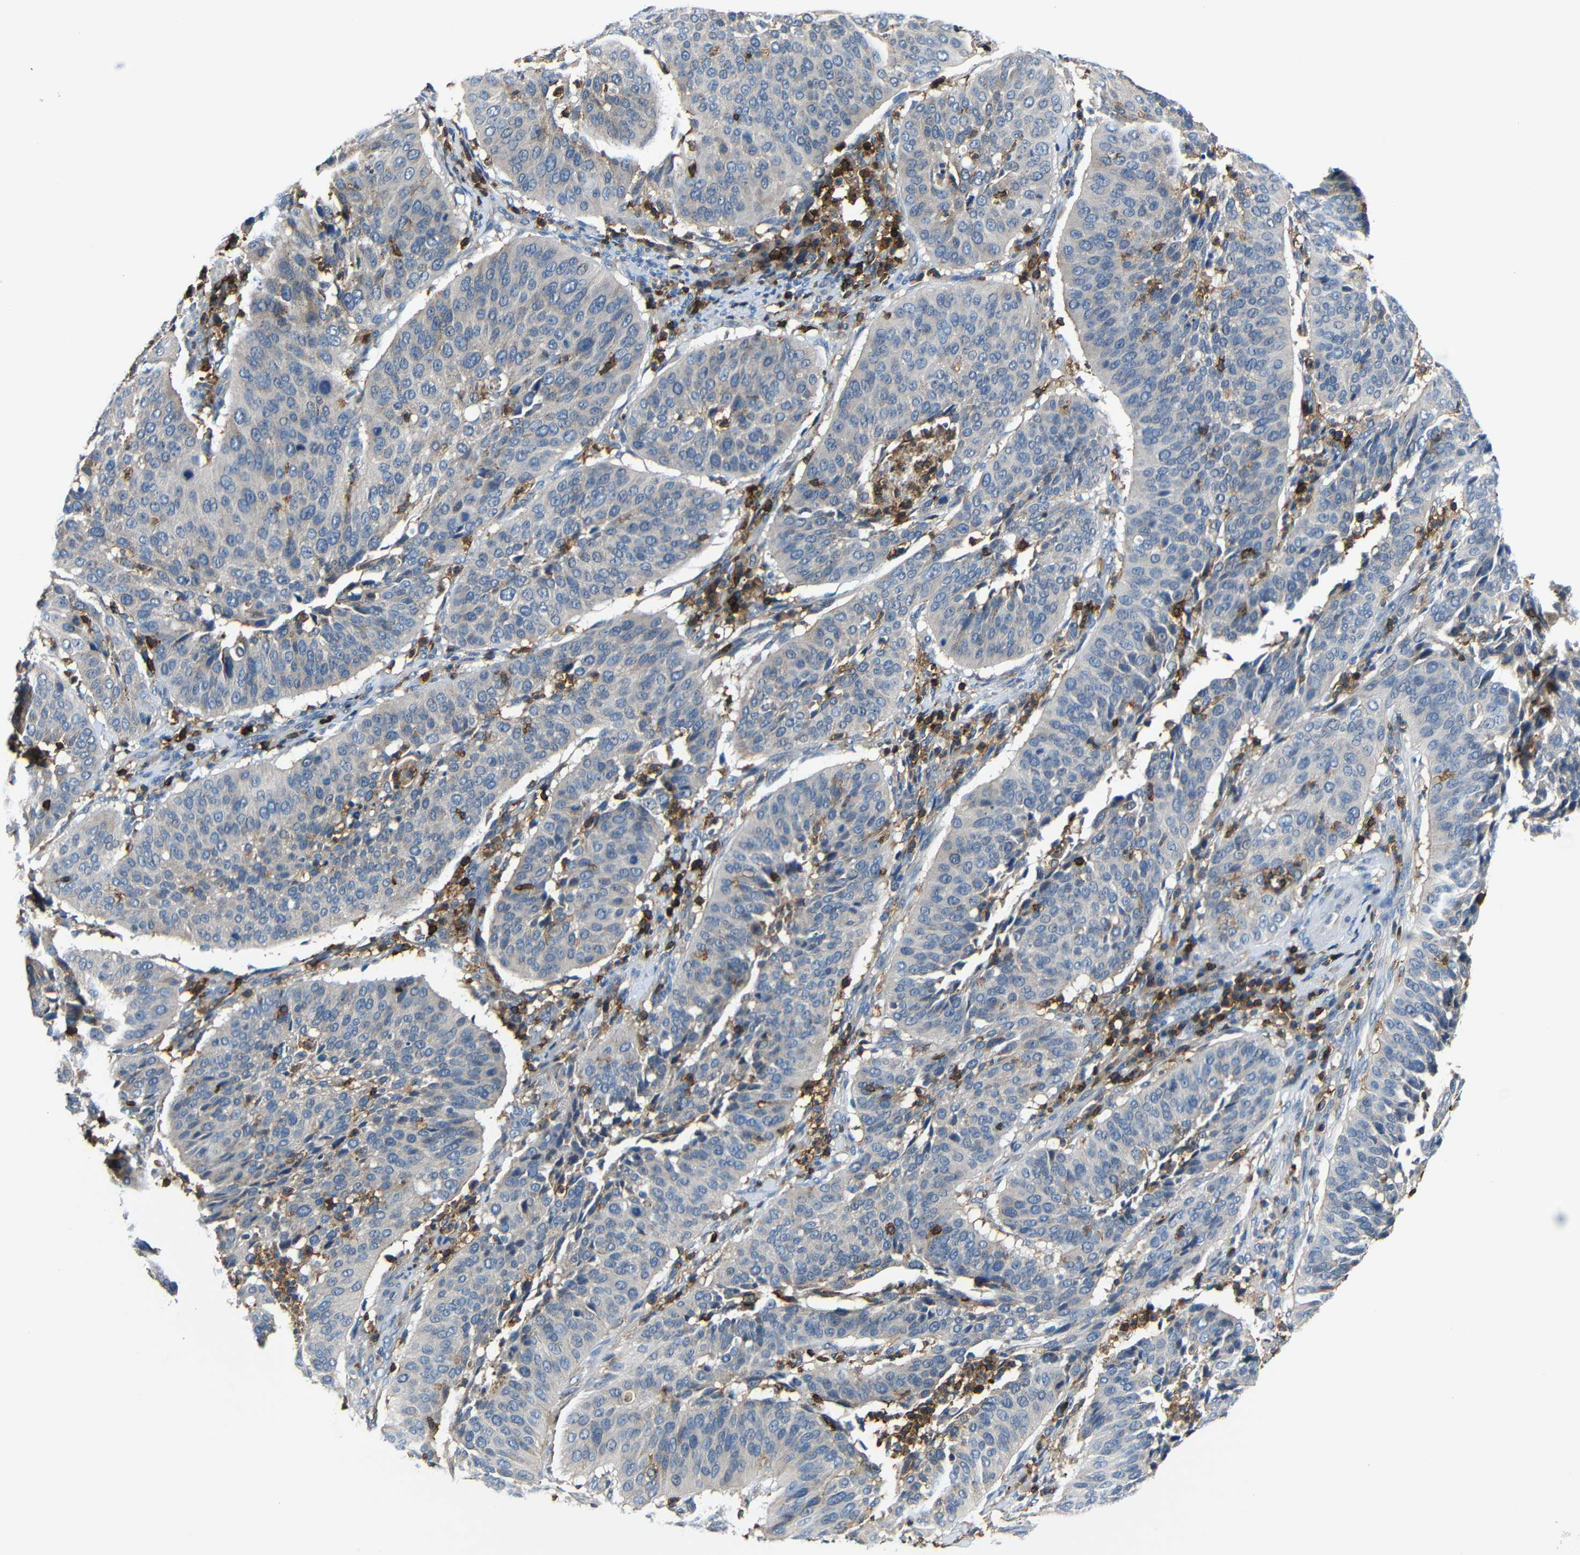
{"staining": {"intensity": "negative", "quantity": "none", "location": "none"}, "tissue": "cervical cancer", "cell_type": "Tumor cells", "image_type": "cancer", "snomed": [{"axis": "morphology", "description": "Normal tissue, NOS"}, {"axis": "morphology", "description": "Squamous cell carcinoma, NOS"}, {"axis": "topography", "description": "Cervix"}], "caption": "A histopathology image of human cervical cancer (squamous cell carcinoma) is negative for staining in tumor cells.", "gene": "P2RY12", "patient": {"sex": "female", "age": 39}}